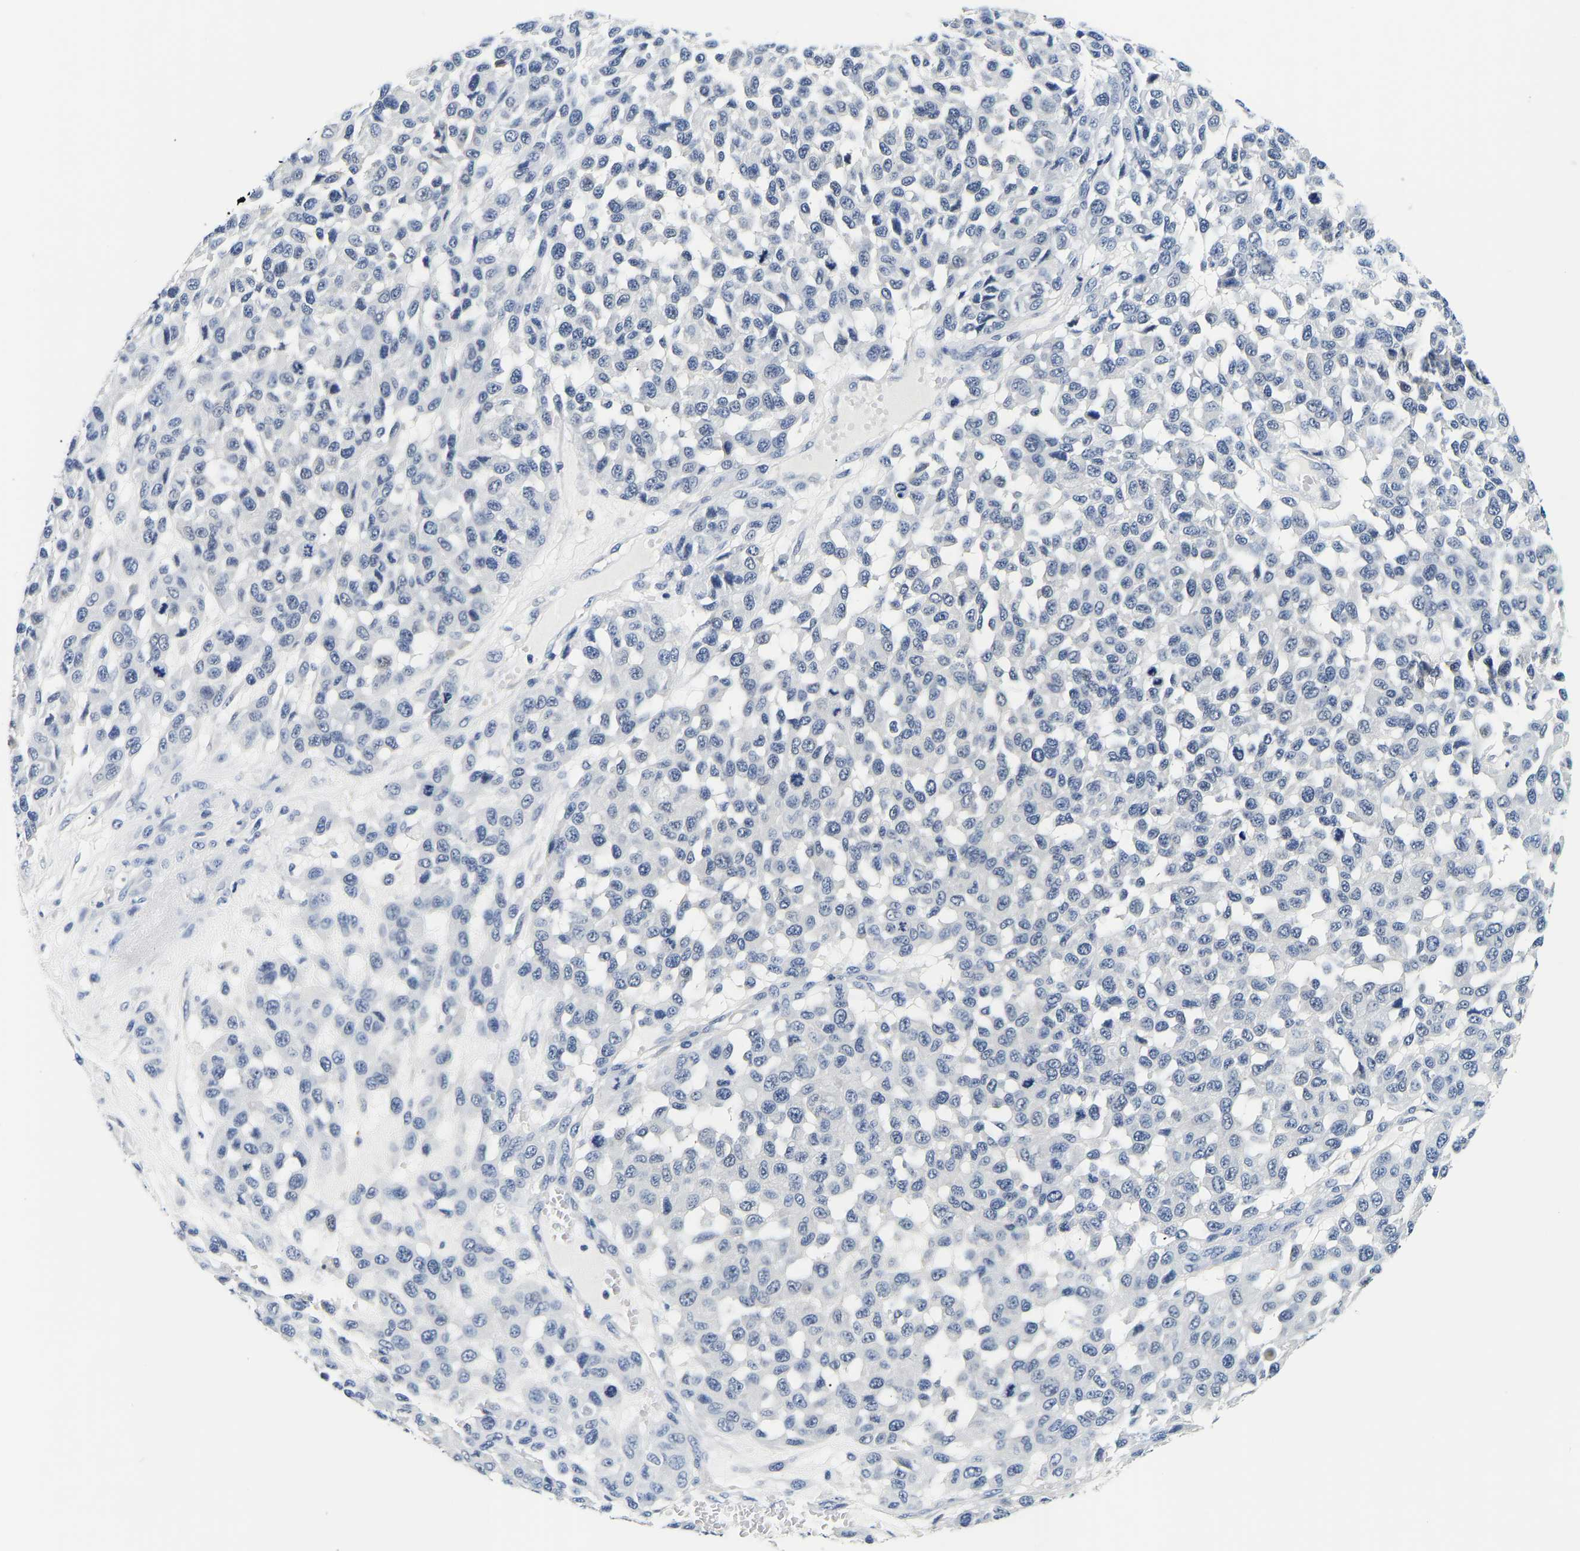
{"staining": {"intensity": "negative", "quantity": "none", "location": "none"}, "tissue": "melanoma", "cell_type": "Tumor cells", "image_type": "cancer", "snomed": [{"axis": "morphology", "description": "Malignant melanoma, NOS"}, {"axis": "topography", "description": "Skin"}], "caption": "This is an immunohistochemistry (IHC) photomicrograph of melanoma. There is no staining in tumor cells.", "gene": "UCHL3", "patient": {"sex": "male", "age": 62}}